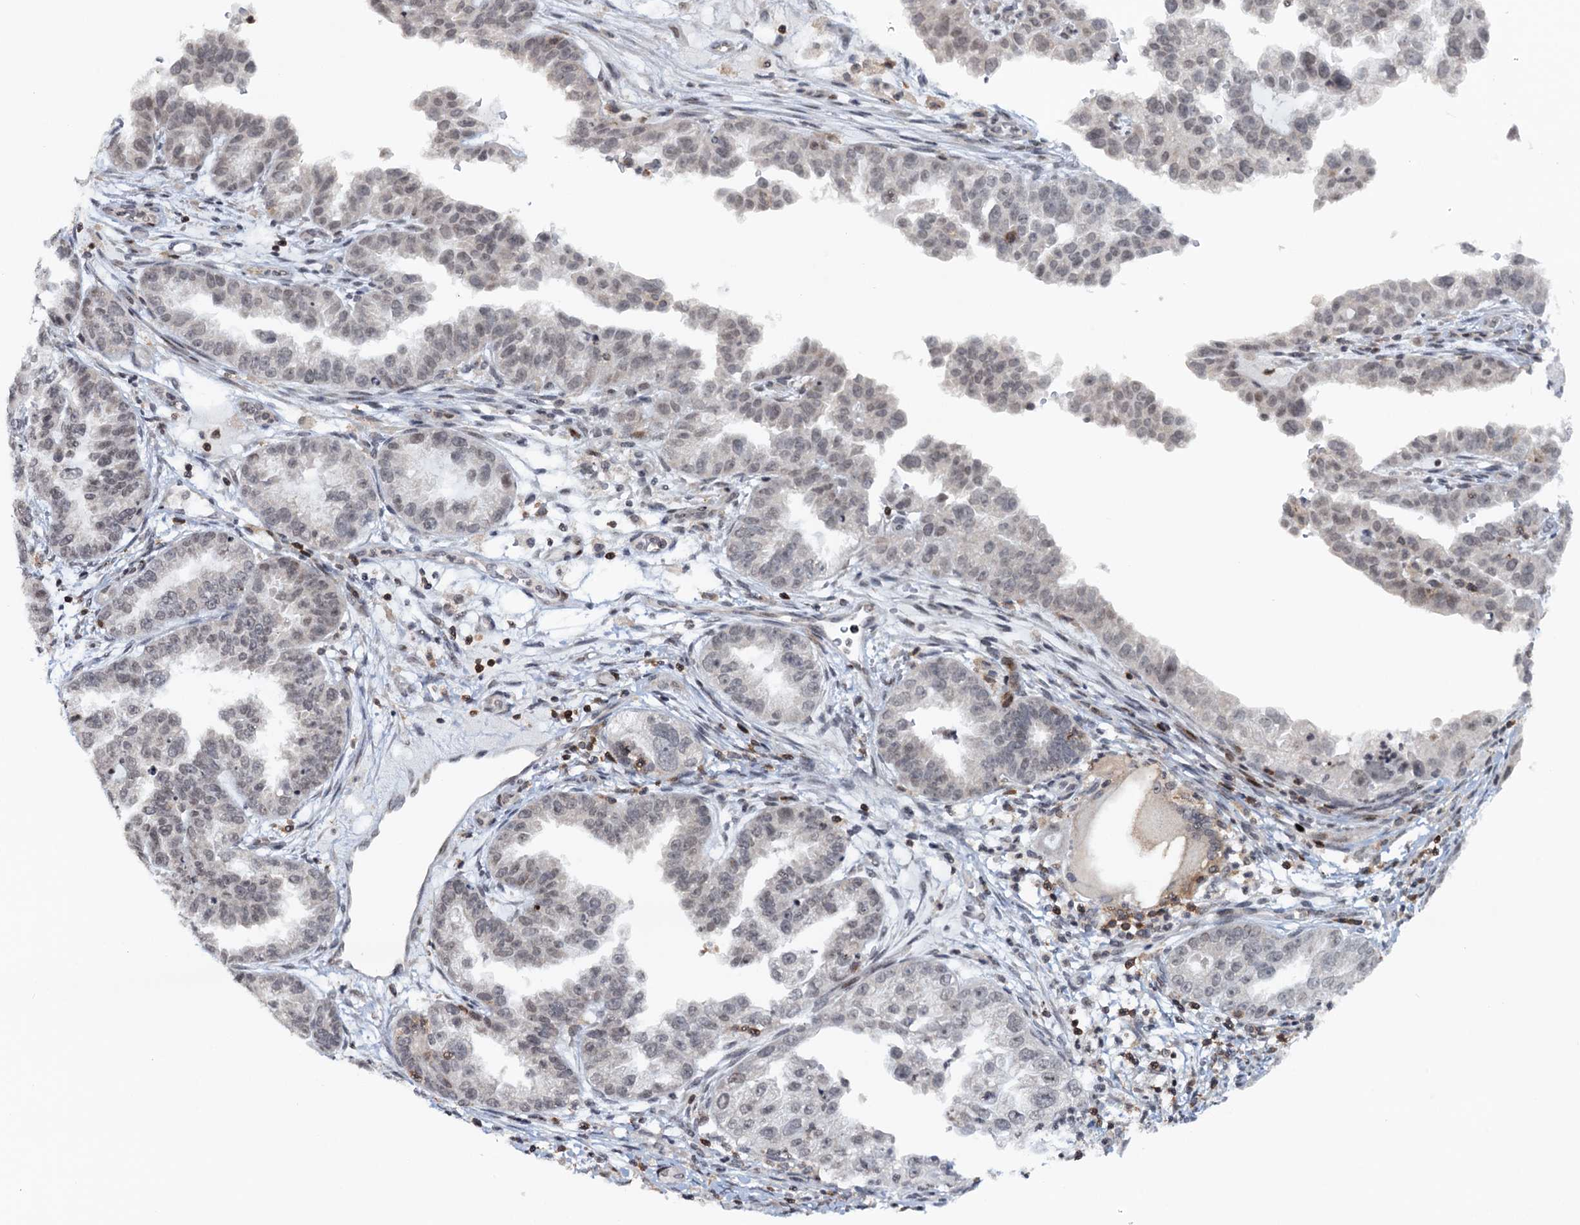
{"staining": {"intensity": "negative", "quantity": "none", "location": "none"}, "tissue": "endometrial cancer", "cell_type": "Tumor cells", "image_type": "cancer", "snomed": [{"axis": "morphology", "description": "Adenocarcinoma, NOS"}, {"axis": "topography", "description": "Endometrium"}], "caption": "Photomicrograph shows no significant protein staining in tumor cells of endometrial cancer (adenocarcinoma).", "gene": "FYB1", "patient": {"sex": "female", "age": 85}}